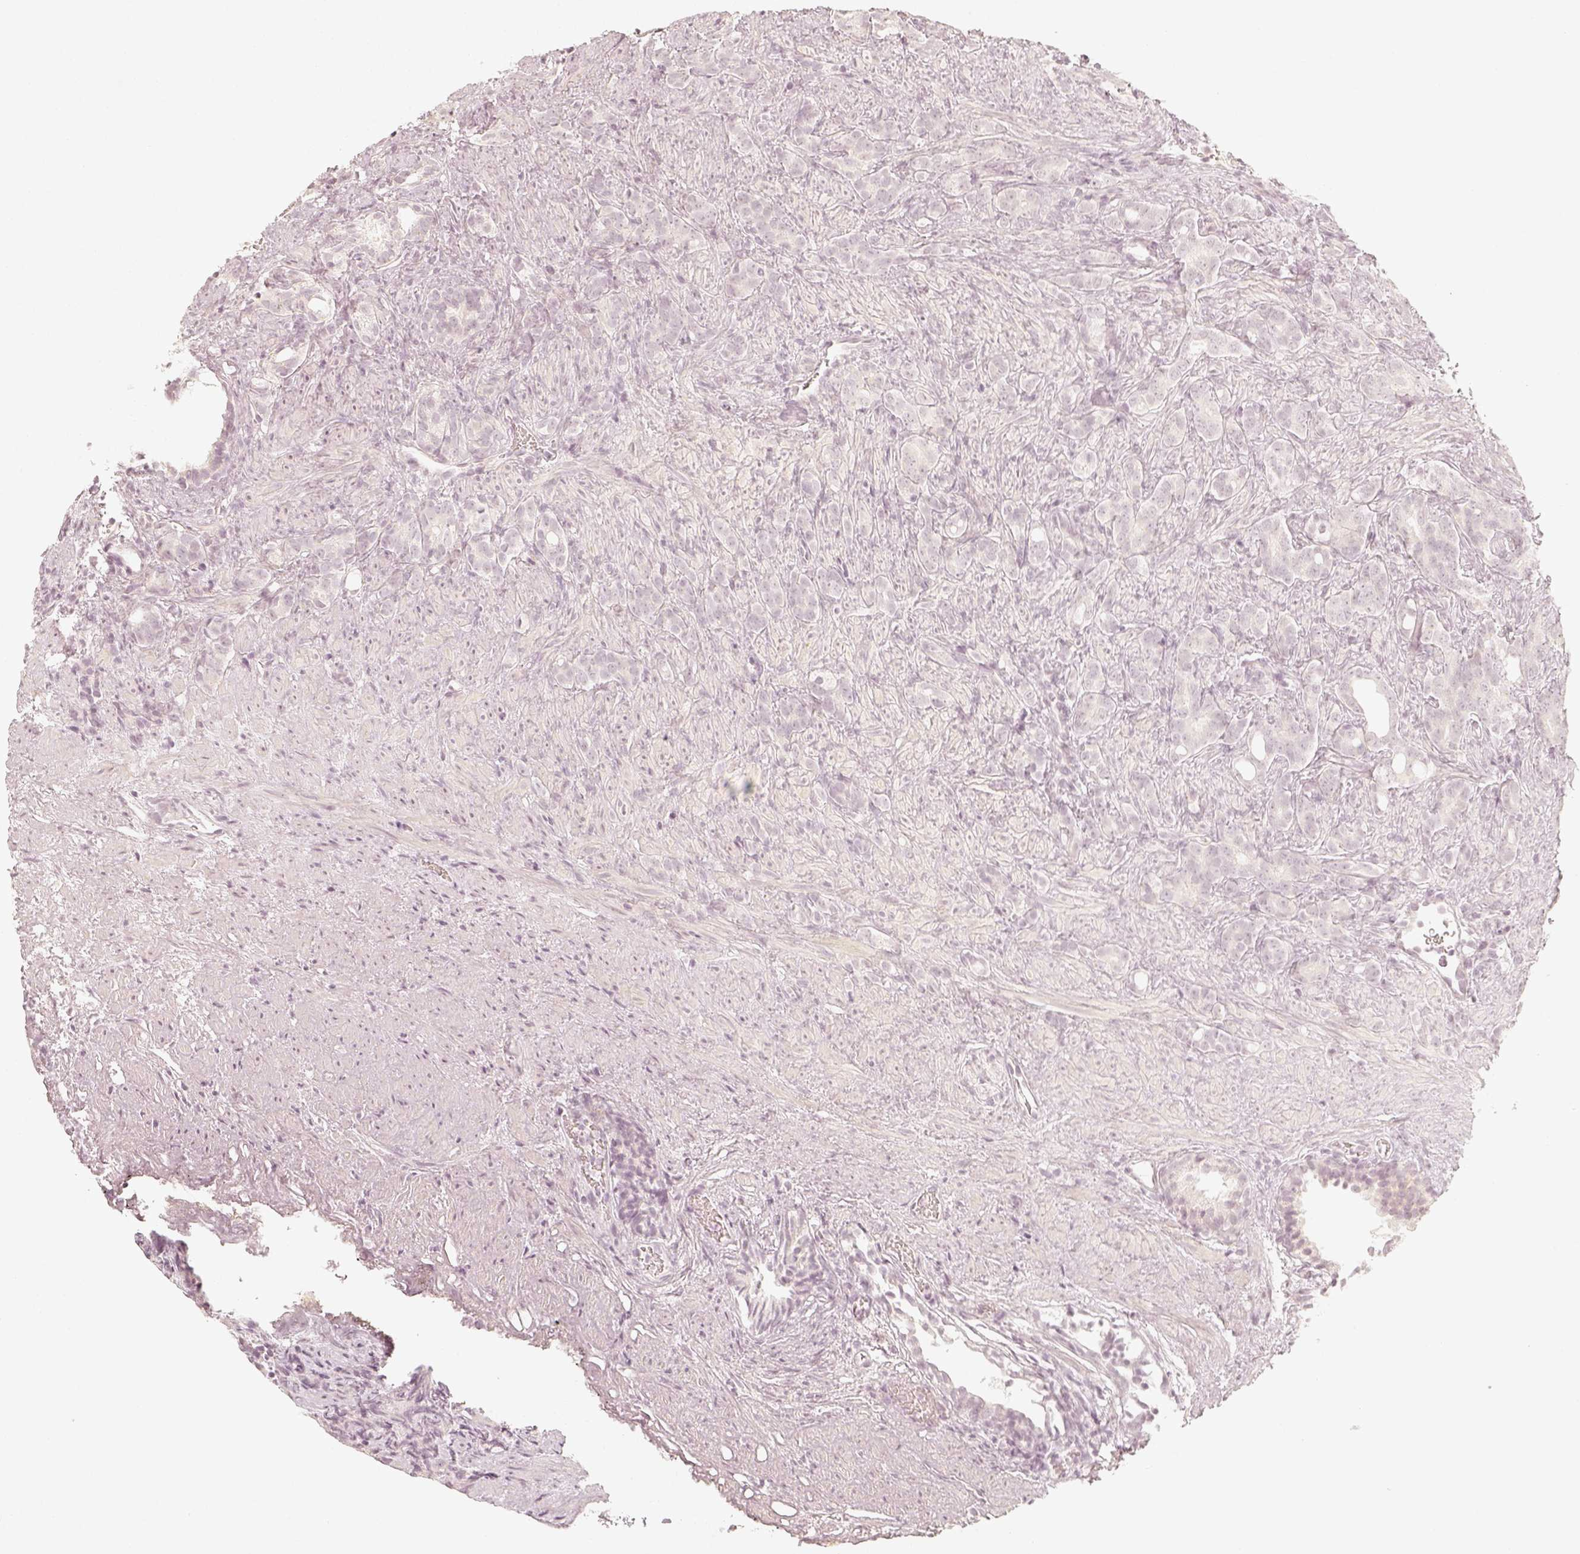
{"staining": {"intensity": "negative", "quantity": "none", "location": "none"}, "tissue": "prostate cancer", "cell_type": "Tumor cells", "image_type": "cancer", "snomed": [{"axis": "morphology", "description": "Adenocarcinoma, High grade"}, {"axis": "topography", "description": "Prostate"}], "caption": "Immunohistochemical staining of prostate cancer demonstrates no significant expression in tumor cells.", "gene": "DSG4", "patient": {"sex": "male", "age": 84}}